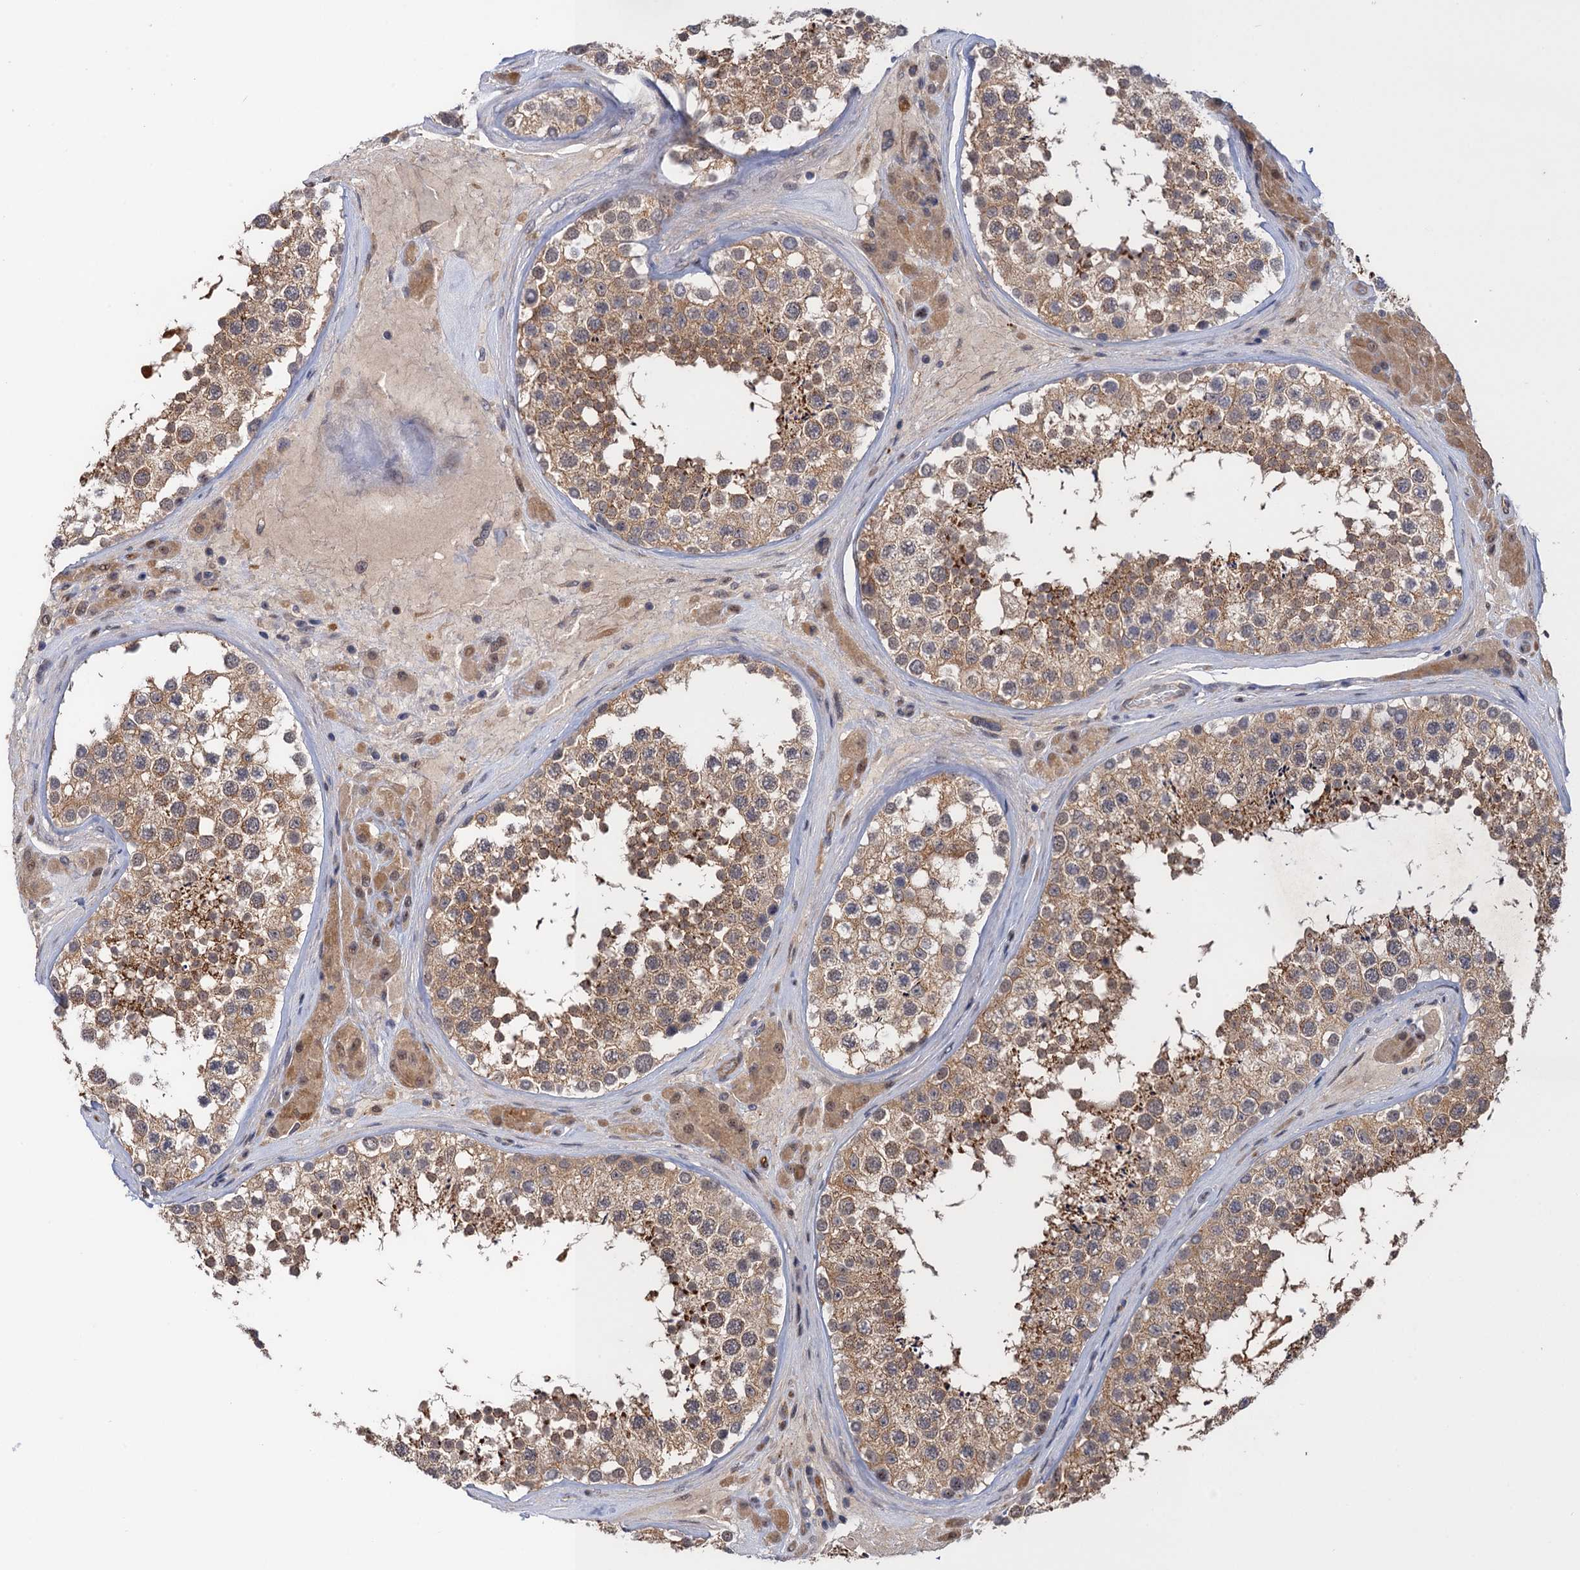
{"staining": {"intensity": "moderate", "quantity": ">75%", "location": "cytoplasmic/membranous"}, "tissue": "testis", "cell_type": "Cells in seminiferous ducts", "image_type": "normal", "snomed": [{"axis": "morphology", "description": "Normal tissue, NOS"}, {"axis": "topography", "description": "Testis"}], "caption": "Cells in seminiferous ducts demonstrate moderate cytoplasmic/membranous expression in about >75% of cells in benign testis. The staining was performed using DAB (3,3'-diaminobenzidine) to visualize the protein expression in brown, while the nuclei were stained in blue with hematoxylin (Magnification: 20x).", "gene": "NEK8", "patient": {"sex": "male", "age": 46}}